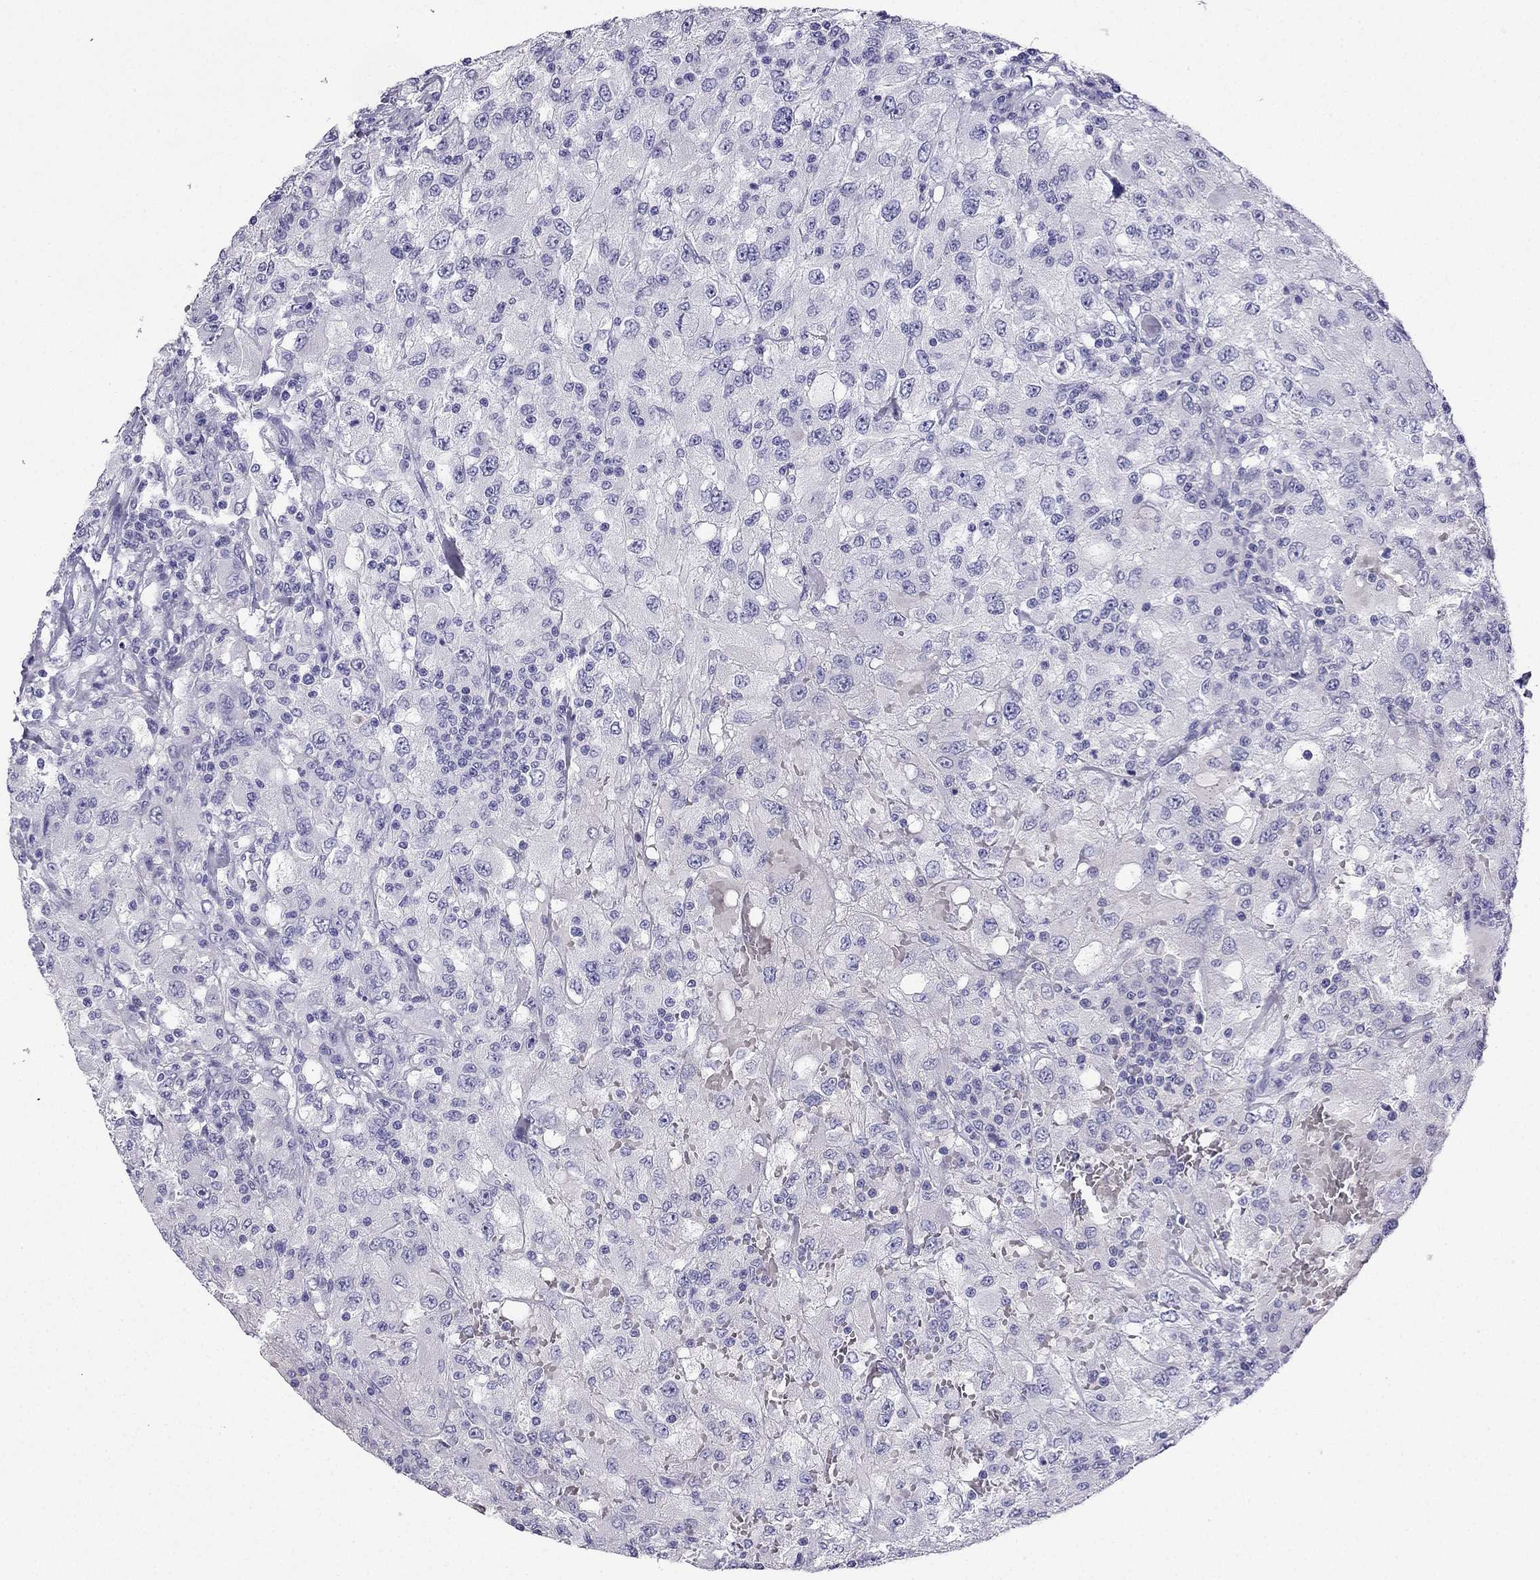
{"staining": {"intensity": "negative", "quantity": "none", "location": "none"}, "tissue": "renal cancer", "cell_type": "Tumor cells", "image_type": "cancer", "snomed": [{"axis": "morphology", "description": "Adenocarcinoma, NOS"}, {"axis": "topography", "description": "Kidney"}], "caption": "Micrograph shows no protein staining in tumor cells of adenocarcinoma (renal) tissue.", "gene": "NPTX1", "patient": {"sex": "female", "age": 67}}